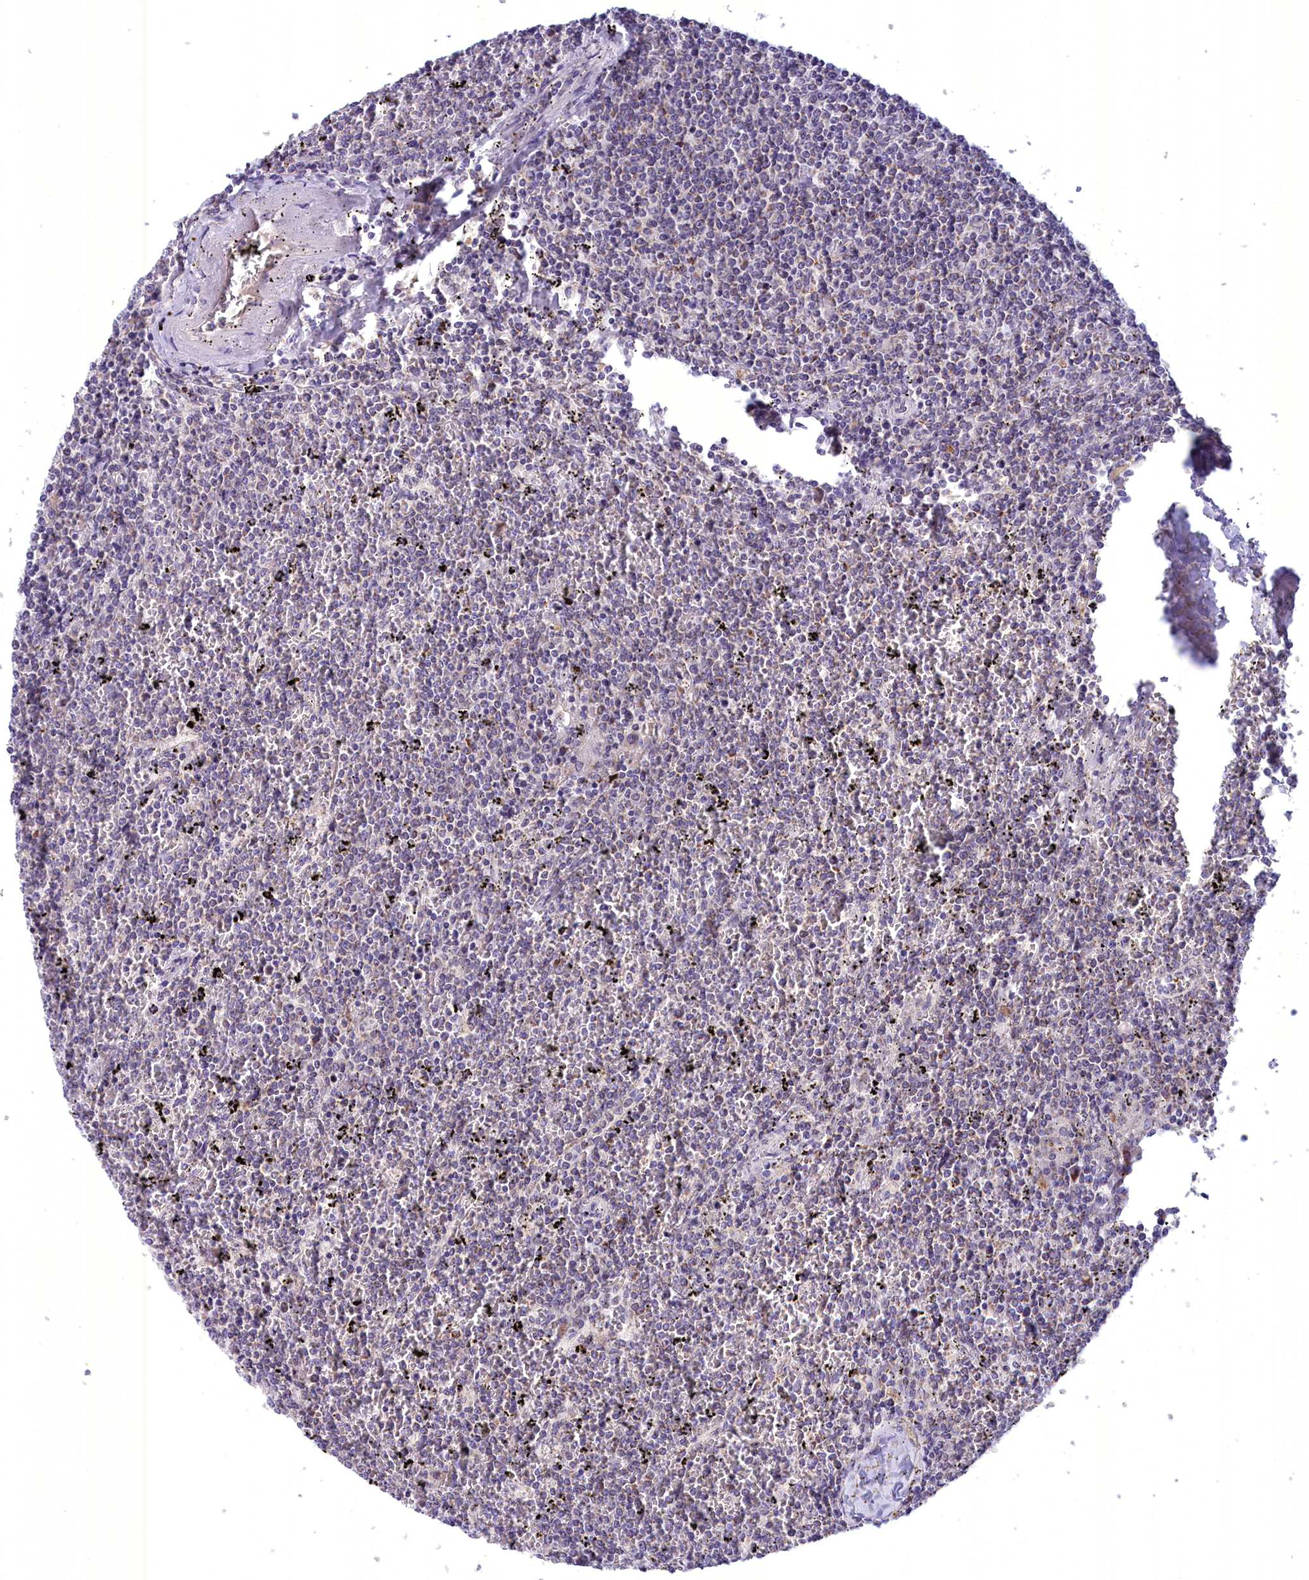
{"staining": {"intensity": "negative", "quantity": "none", "location": "none"}, "tissue": "lymphoma", "cell_type": "Tumor cells", "image_type": "cancer", "snomed": [{"axis": "morphology", "description": "Malignant lymphoma, non-Hodgkin's type, Low grade"}, {"axis": "topography", "description": "Spleen"}], "caption": "Malignant lymphoma, non-Hodgkin's type (low-grade) was stained to show a protein in brown. There is no significant expression in tumor cells.", "gene": "FAM149B1", "patient": {"sex": "female", "age": 19}}